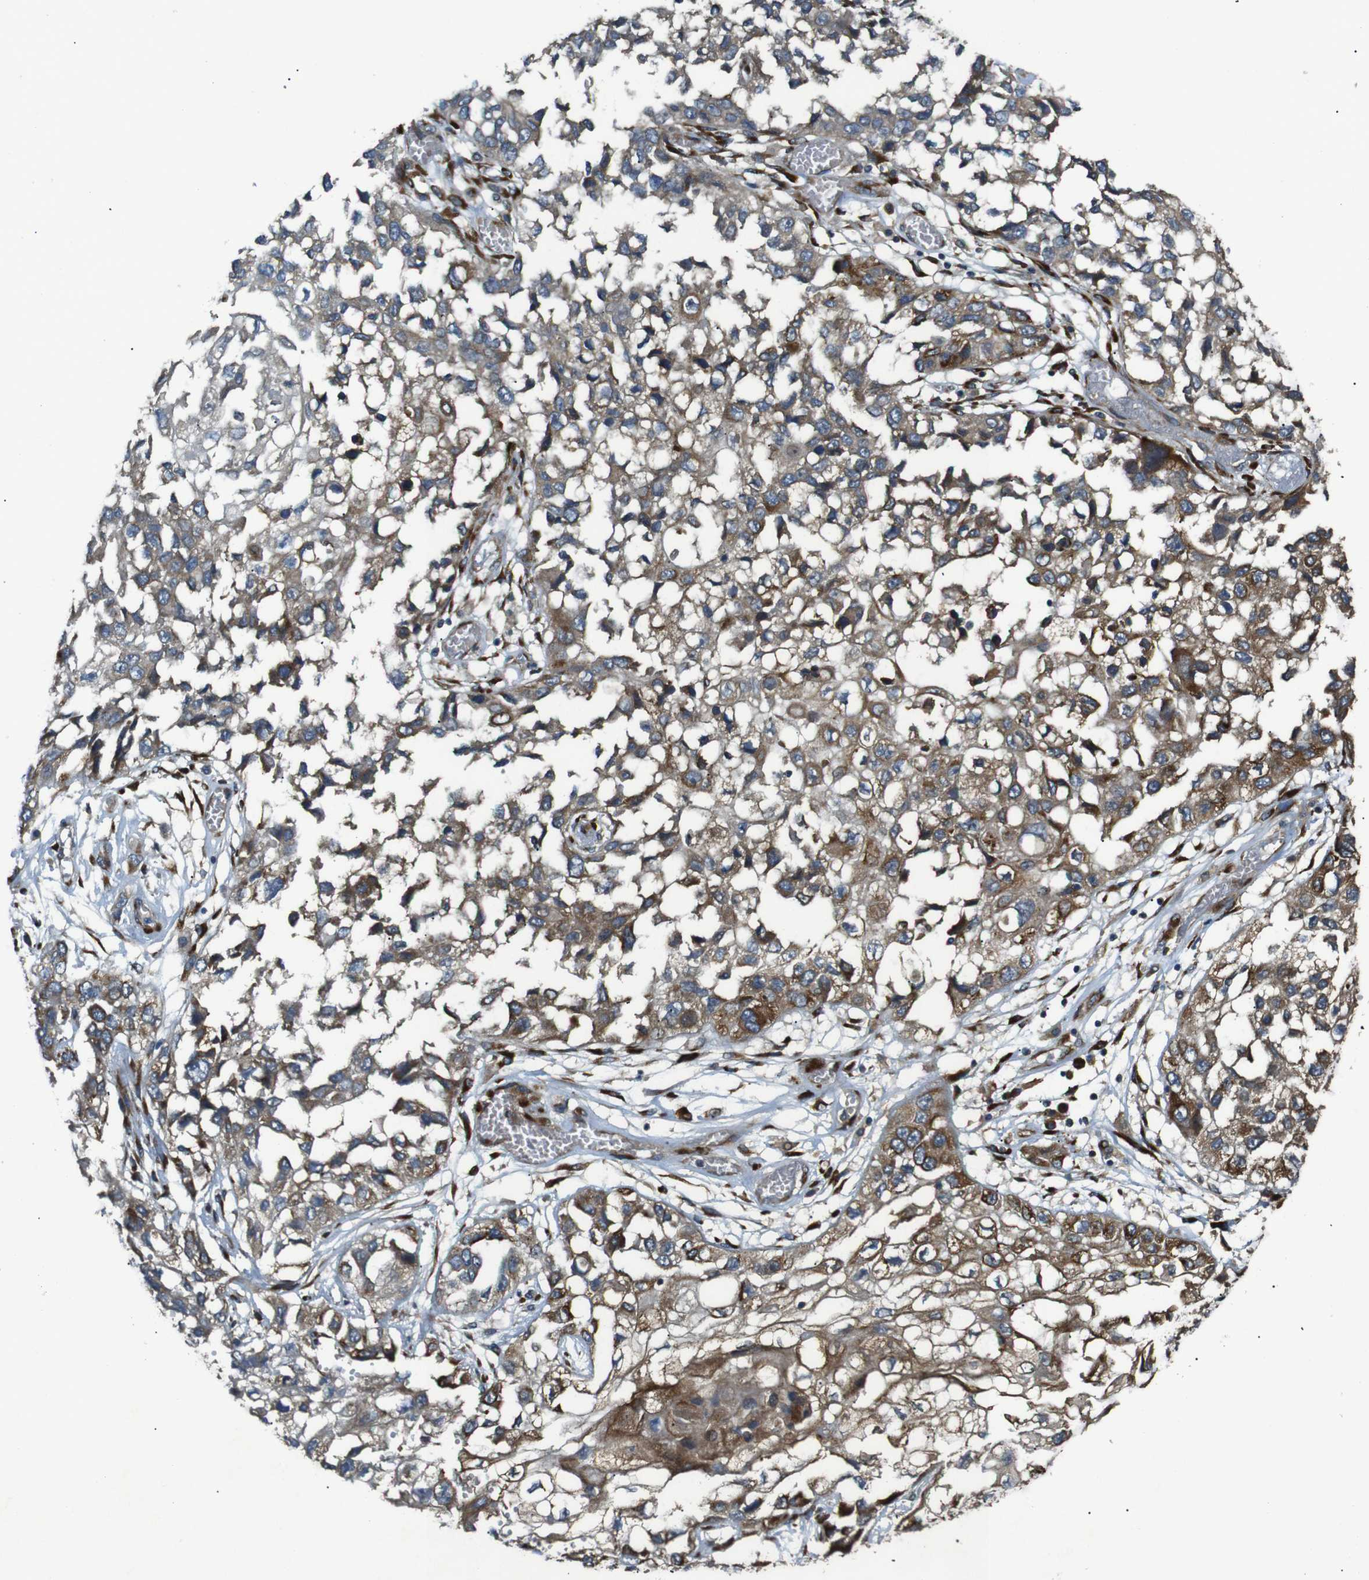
{"staining": {"intensity": "moderate", "quantity": ">75%", "location": "cytoplasmic/membranous"}, "tissue": "lung cancer", "cell_type": "Tumor cells", "image_type": "cancer", "snomed": [{"axis": "morphology", "description": "Squamous cell carcinoma, NOS"}, {"axis": "topography", "description": "Lung"}], "caption": "The immunohistochemical stain highlights moderate cytoplasmic/membranous staining in tumor cells of lung cancer tissue.", "gene": "ARHGAP24", "patient": {"sex": "male", "age": 71}}